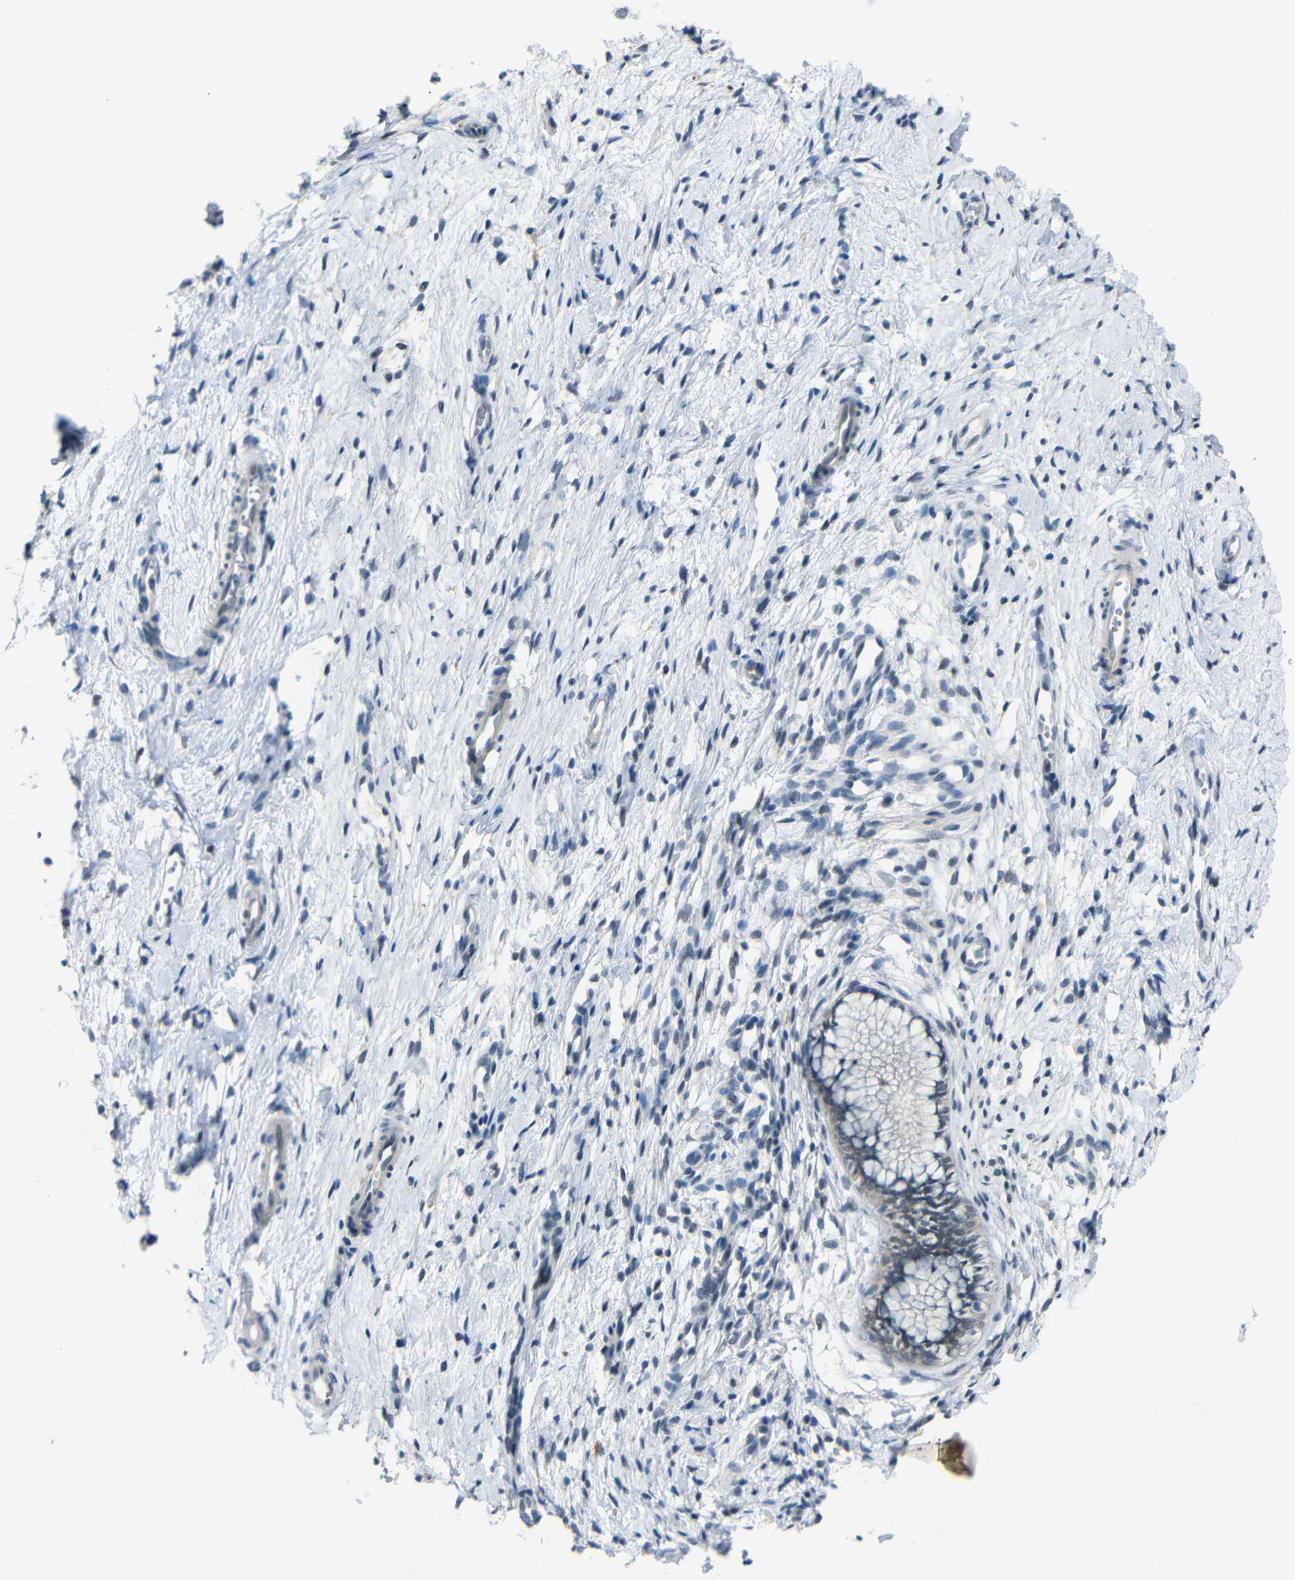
{"staining": {"intensity": "weak", "quantity": "<25%", "location": "cytoplasmic/membranous"}, "tissue": "cervix", "cell_type": "Glandular cells", "image_type": "normal", "snomed": [{"axis": "morphology", "description": "Normal tissue, NOS"}, {"axis": "topography", "description": "Cervix"}], "caption": "An image of cervix stained for a protein demonstrates no brown staining in glandular cells.", "gene": "GPR158", "patient": {"sex": "female", "age": 65}}